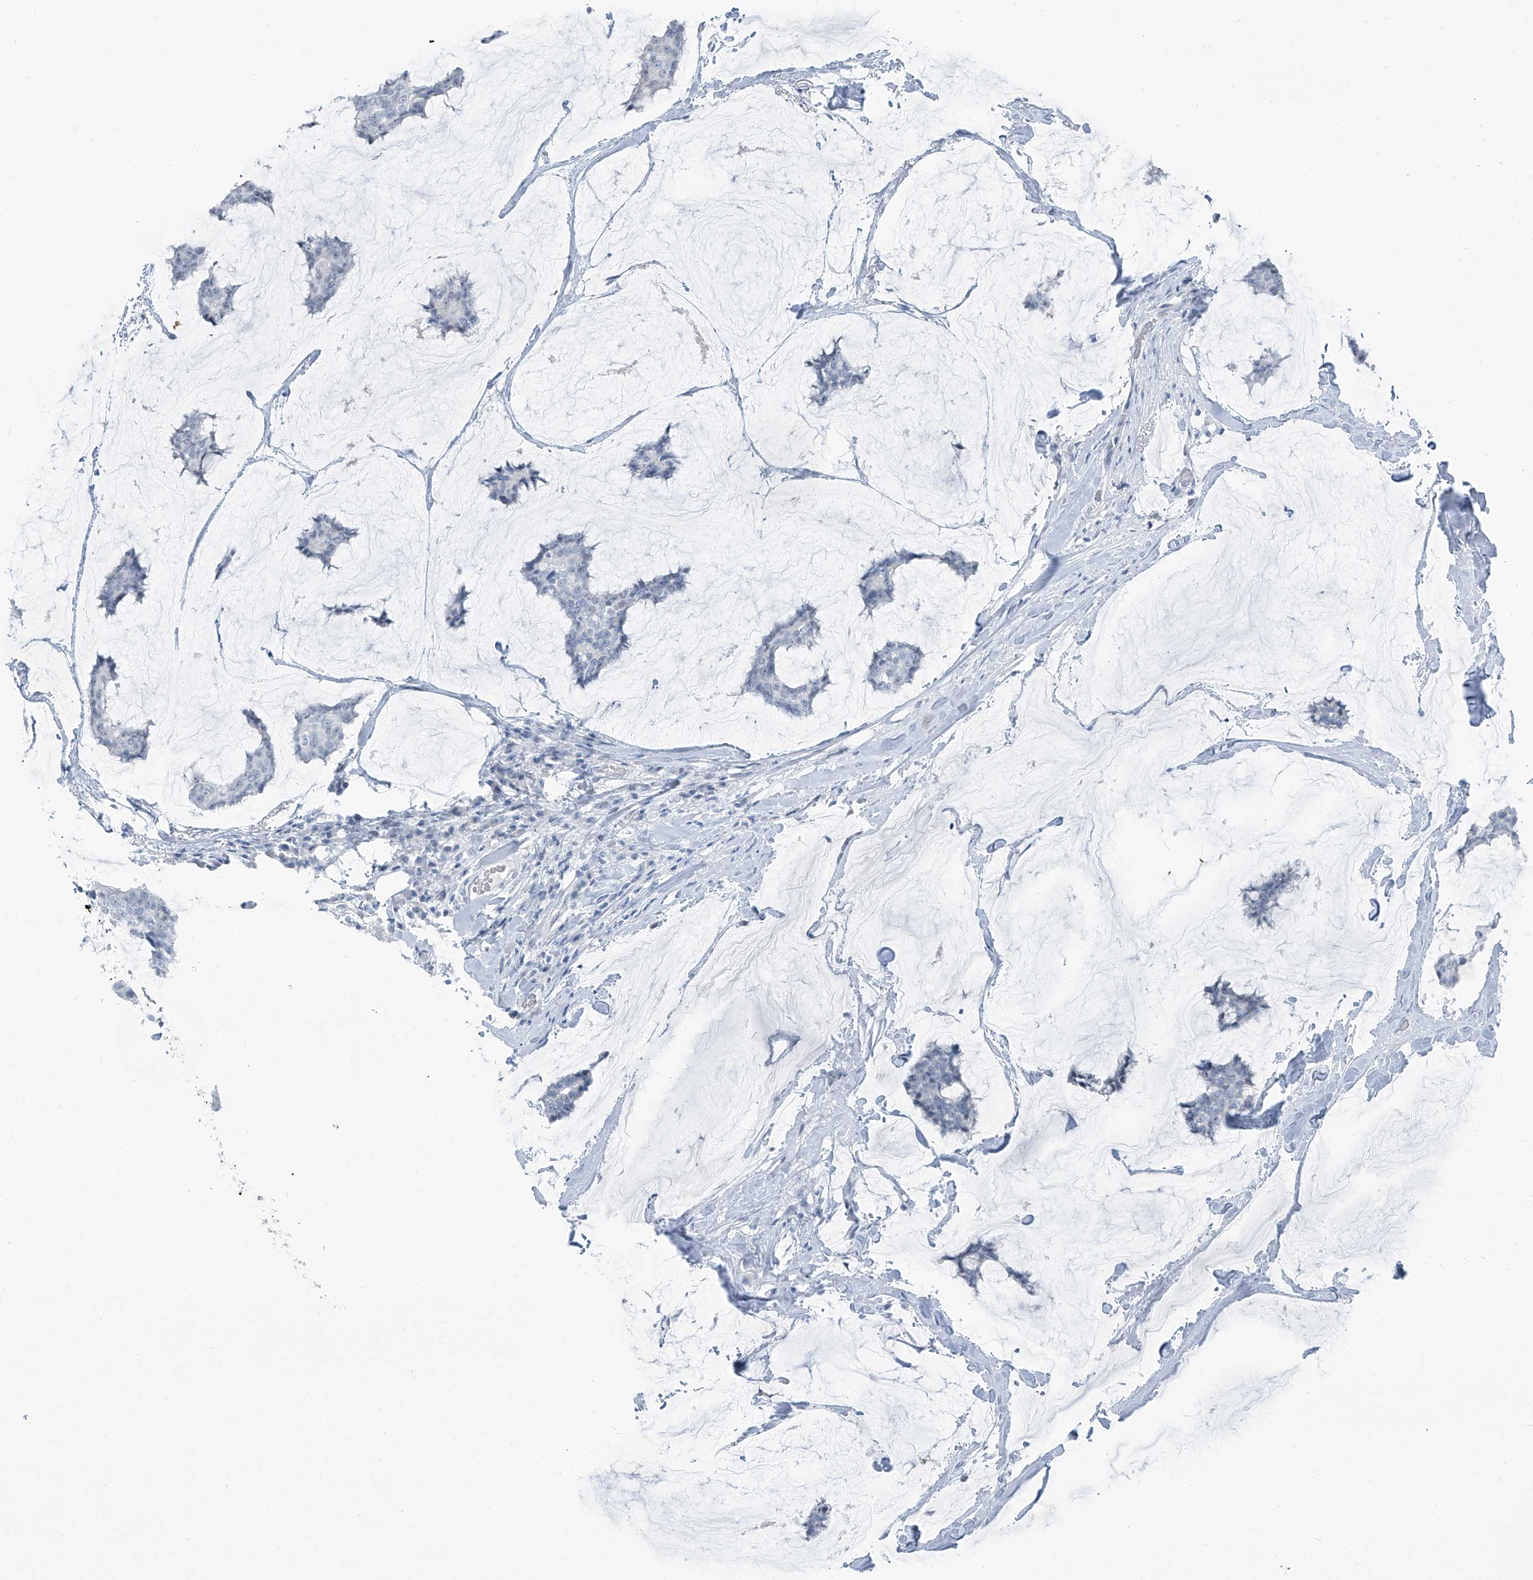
{"staining": {"intensity": "negative", "quantity": "none", "location": "none"}, "tissue": "breast cancer", "cell_type": "Tumor cells", "image_type": "cancer", "snomed": [{"axis": "morphology", "description": "Duct carcinoma"}, {"axis": "topography", "description": "Breast"}], "caption": "Immunohistochemical staining of breast cancer reveals no significant expression in tumor cells. The staining was performed using DAB (3,3'-diaminobenzidine) to visualize the protein expression in brown, while the nuclei were stained in blue with hematoxylin (Magnification: 20x).", "gene": "RGN", "patient": {"sex": "female", "age": 93}}